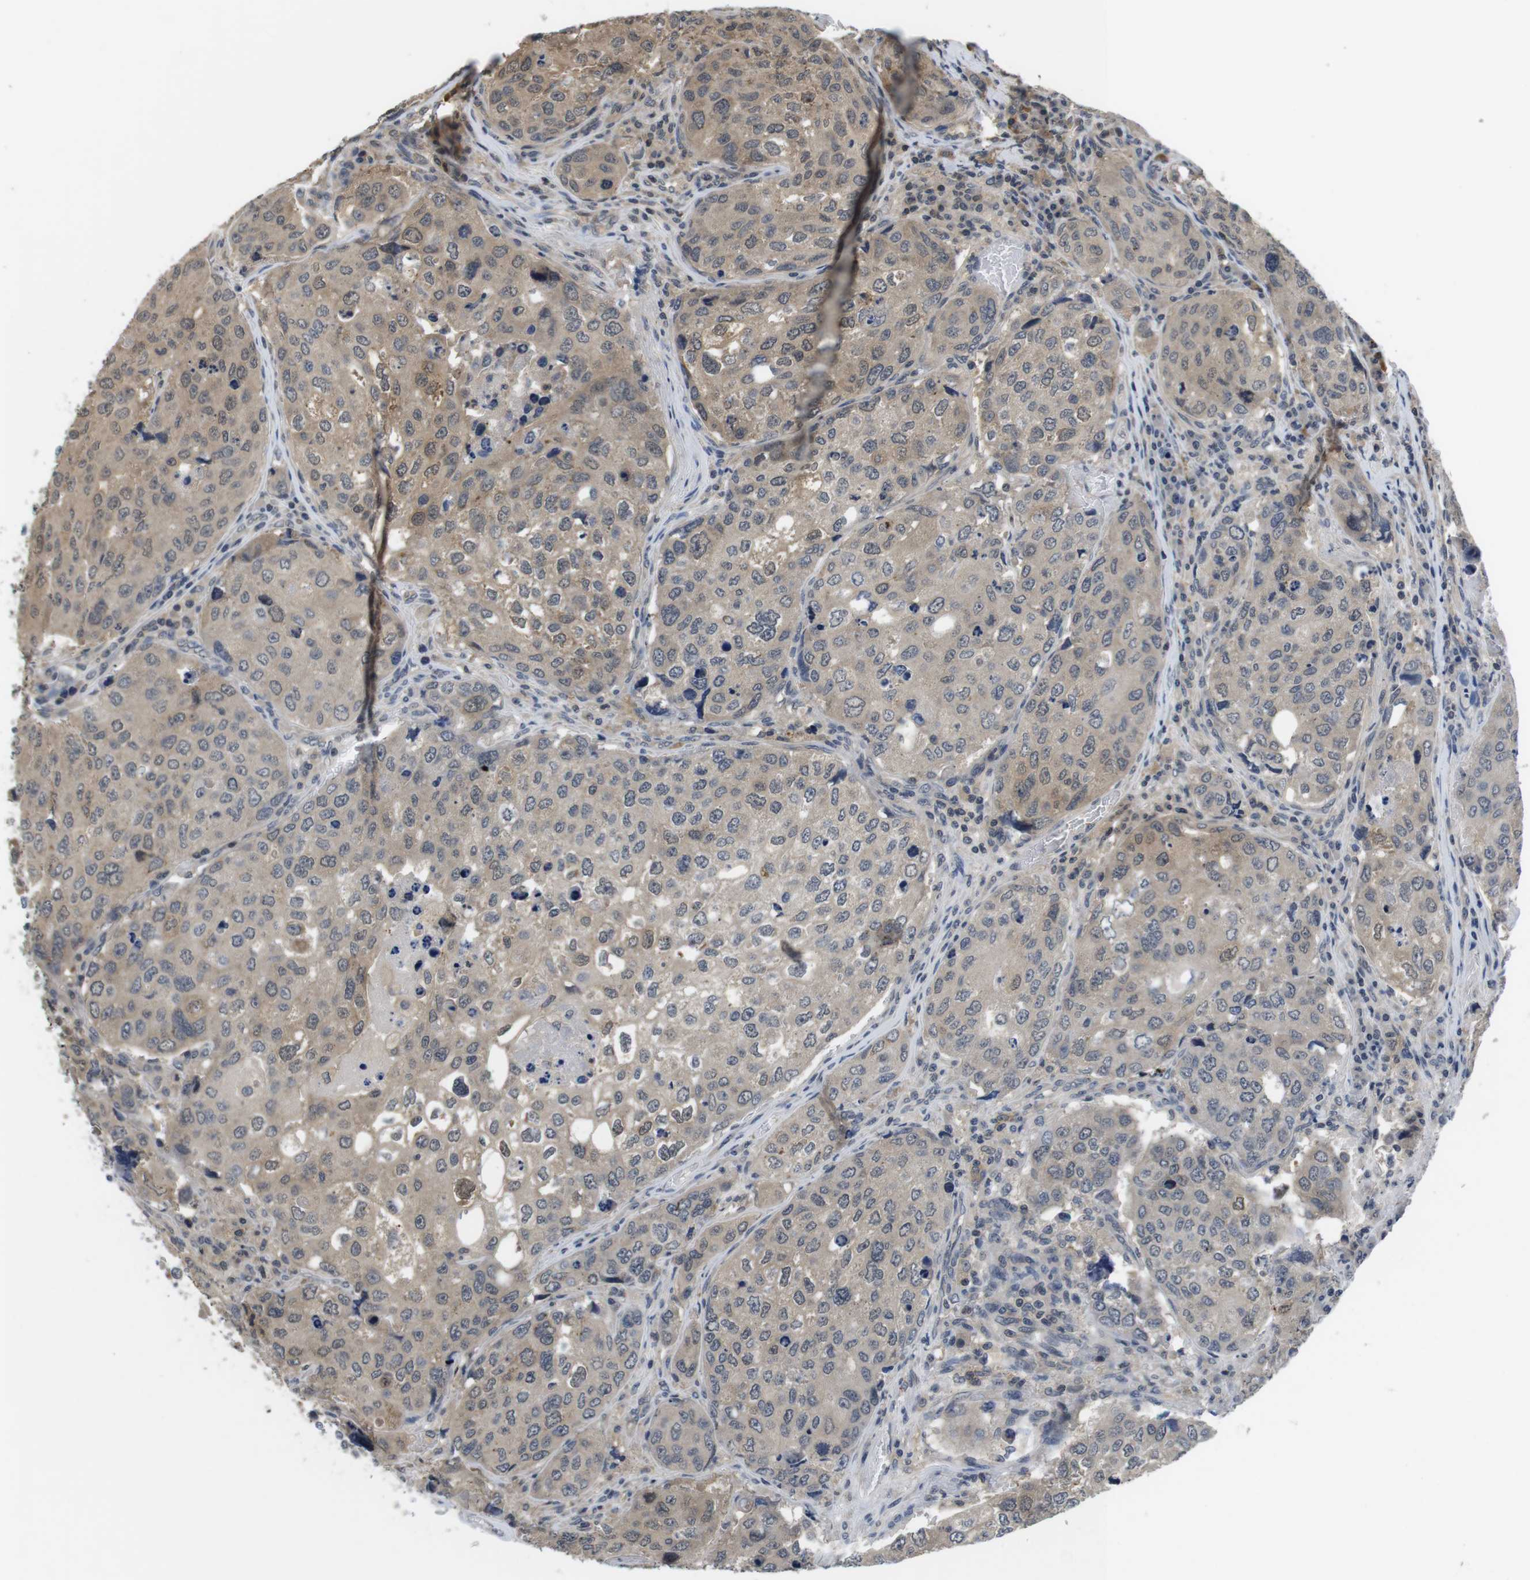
{"staining": {"intensity": "negative", "quantity": "none", "location": "none"}, "tissue": "urothelial cancer", "cell_type": "Tumor cells", "image_type": "cancer", "snomed": [{"axis": "morphology", "description": "Urothelial carcinoma, High grade"}, {"axis": "topography", "description": "Lymph node"}, {"axis": "topography", "description": "Urinary bladder"}], "caption": "Histopathology image shows no protein positivity in tumor cells of urothelial carcinoma (high-grade) tissue.", "gene": "FADD", "patient": {"sex": "male", "age": 51}}